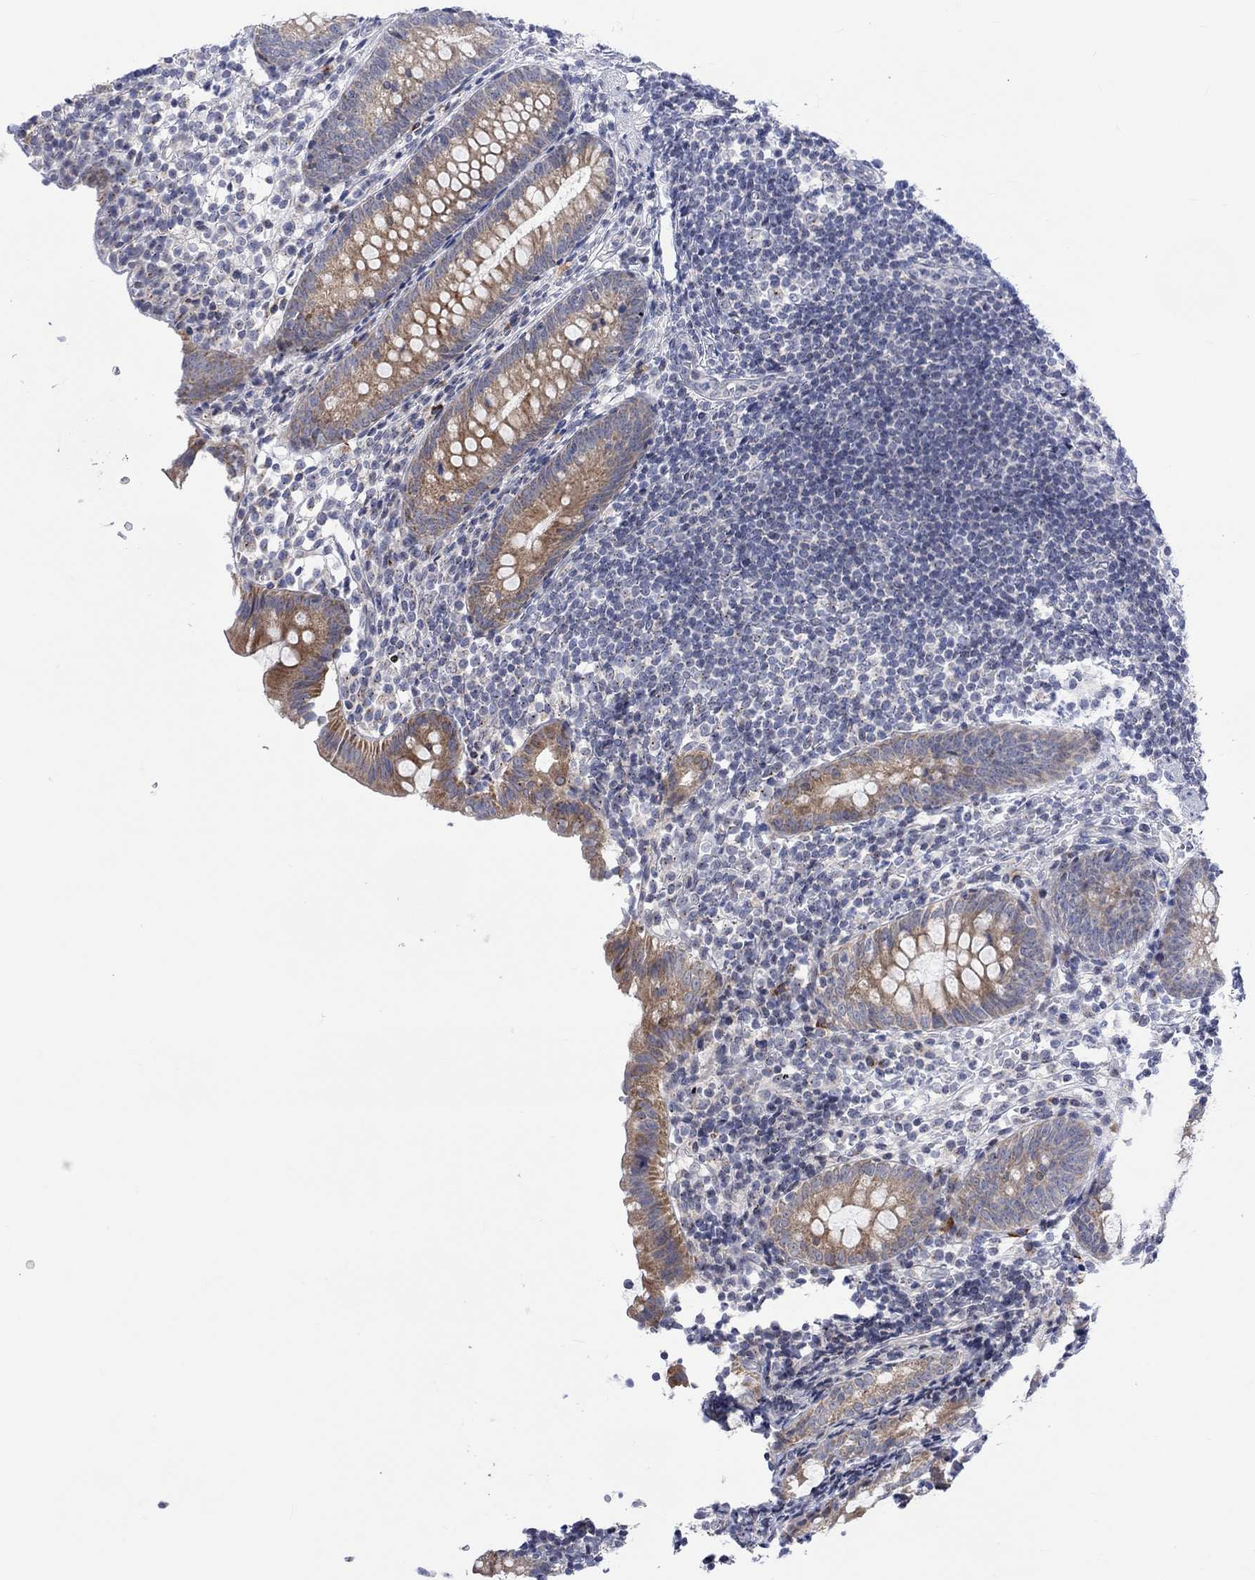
{"staining": {"intensity": "moderate", "quantity": "25%-75%", "location": "cytoplasmic/membranous"}, "tissue": "appendix", "cell_type": "Glandular cells", "image_type": "normal", "snomed": [{"axis": "morphology", "description": "Normal tissue, NOS"}, {"axis": "topography", "description": "Appendix"}], "caption": "Immunohistochemistry of benign human appendix shows medium levels of moderate cytoplasmic/membranous staining in about 25%-75% of glandular cells. The protein is stained brown, and the nuclei are stained in blue (DAB (3,3'-diaminobenzidine) IHC with brightfield microscopy, high magnification).", "gene": "DCX", "patient": {"sex": "female", "age": 40}}